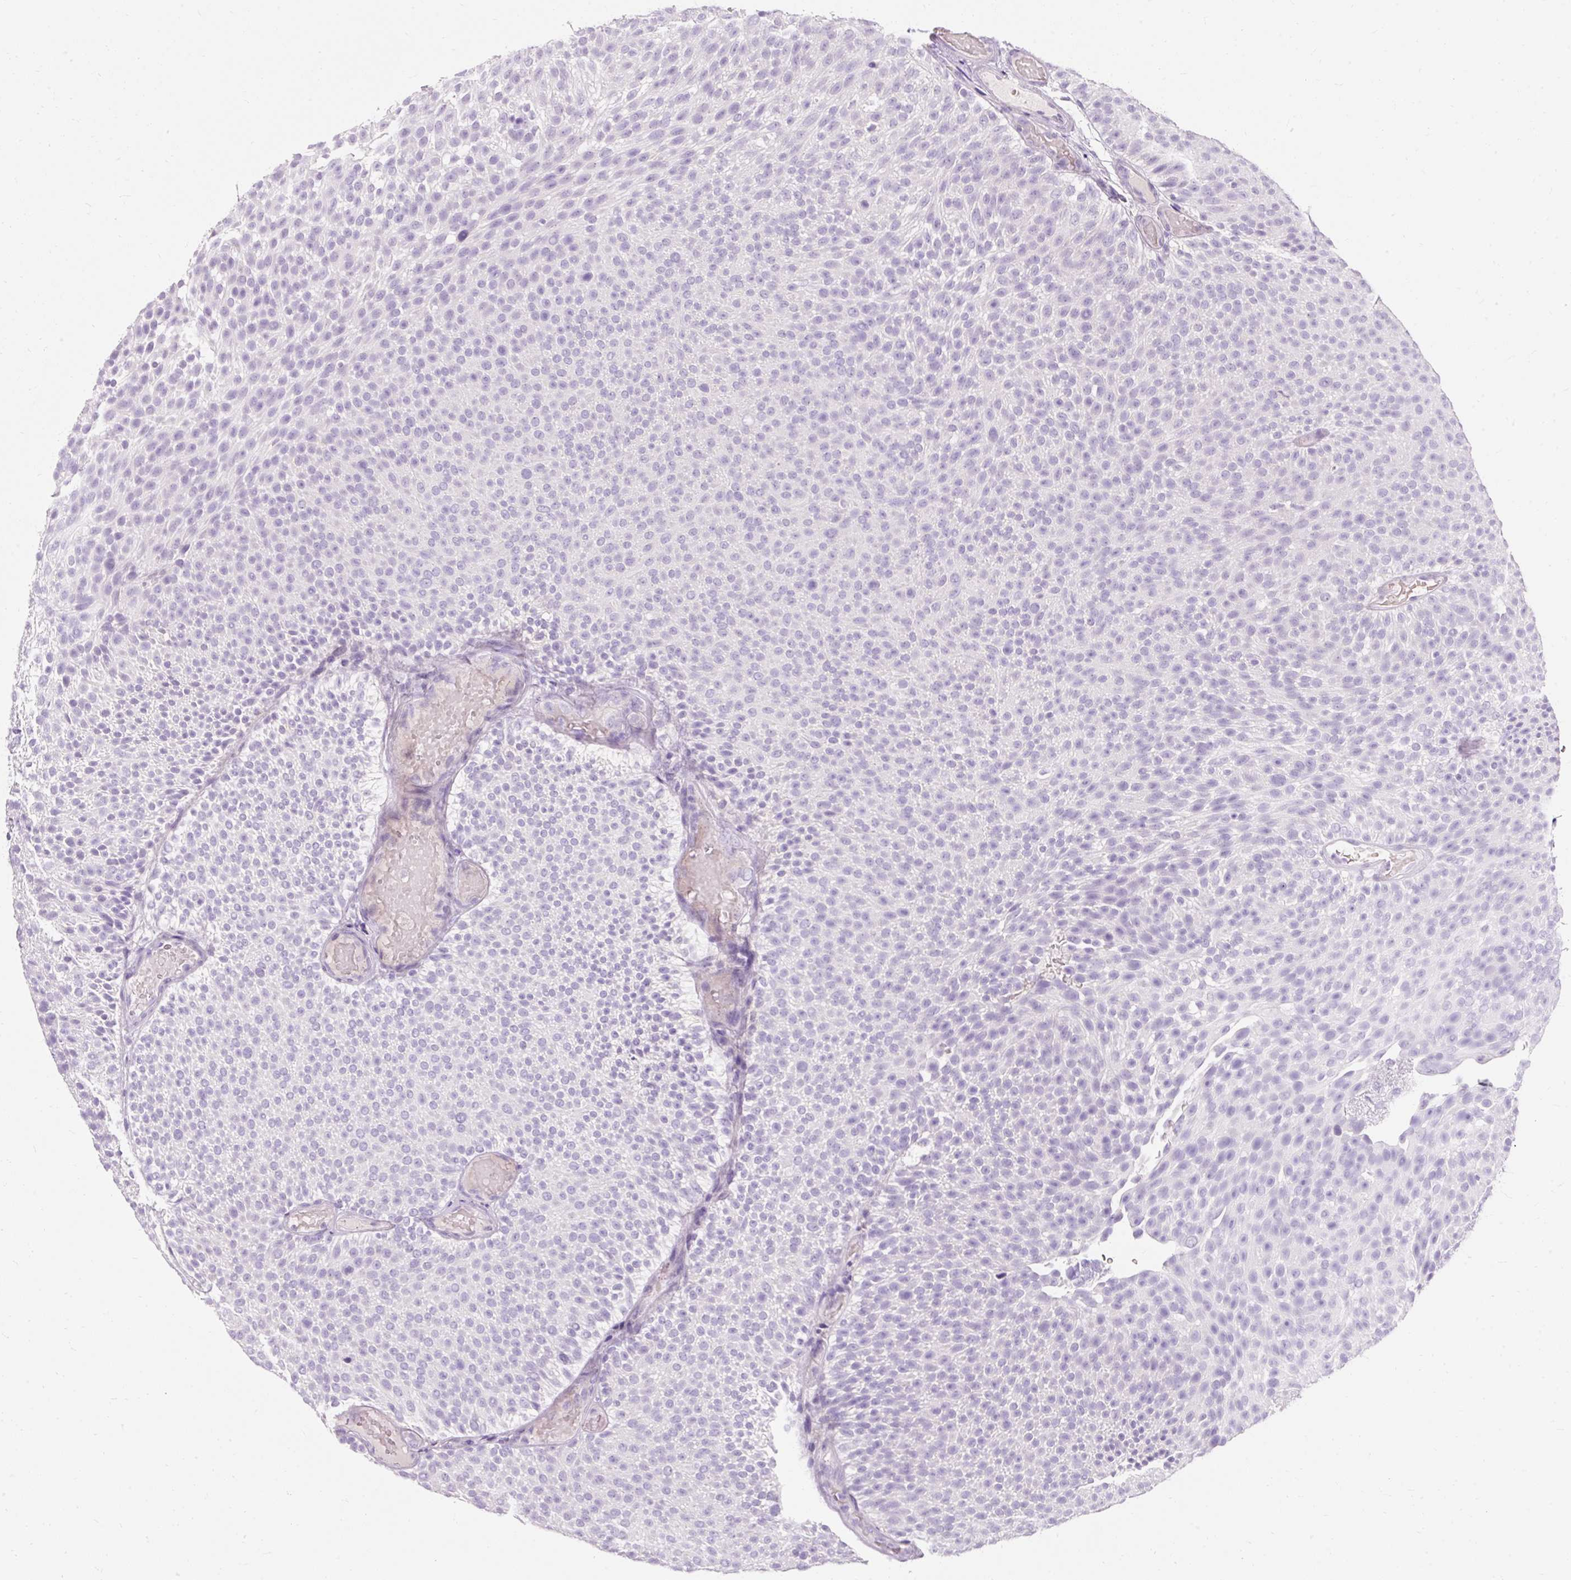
{"staining": {"intensity": "negative", "quantity": "none", "location": "none"}, "tissue": "urothelial cancer", "cell_type": "Tumor cells", "image_type": "cancer", "snomed": [{"axis": "morphology", "description": "Urothelial carcinoma, Low grade"}, {"axis": "topography", "description": "Urinary bladder"}], "caption": "IHC histopathology image of neoplastic tissue: human urothelial cancer stained with DAB (3,3'-diaminobenzidine) reveals no significant protein expression in tumor cells. (Brightfield microscopy of DAB IHC at high magnification).", "gene": "CLDN25", "patient": {"sex": "male", "age": 78}}